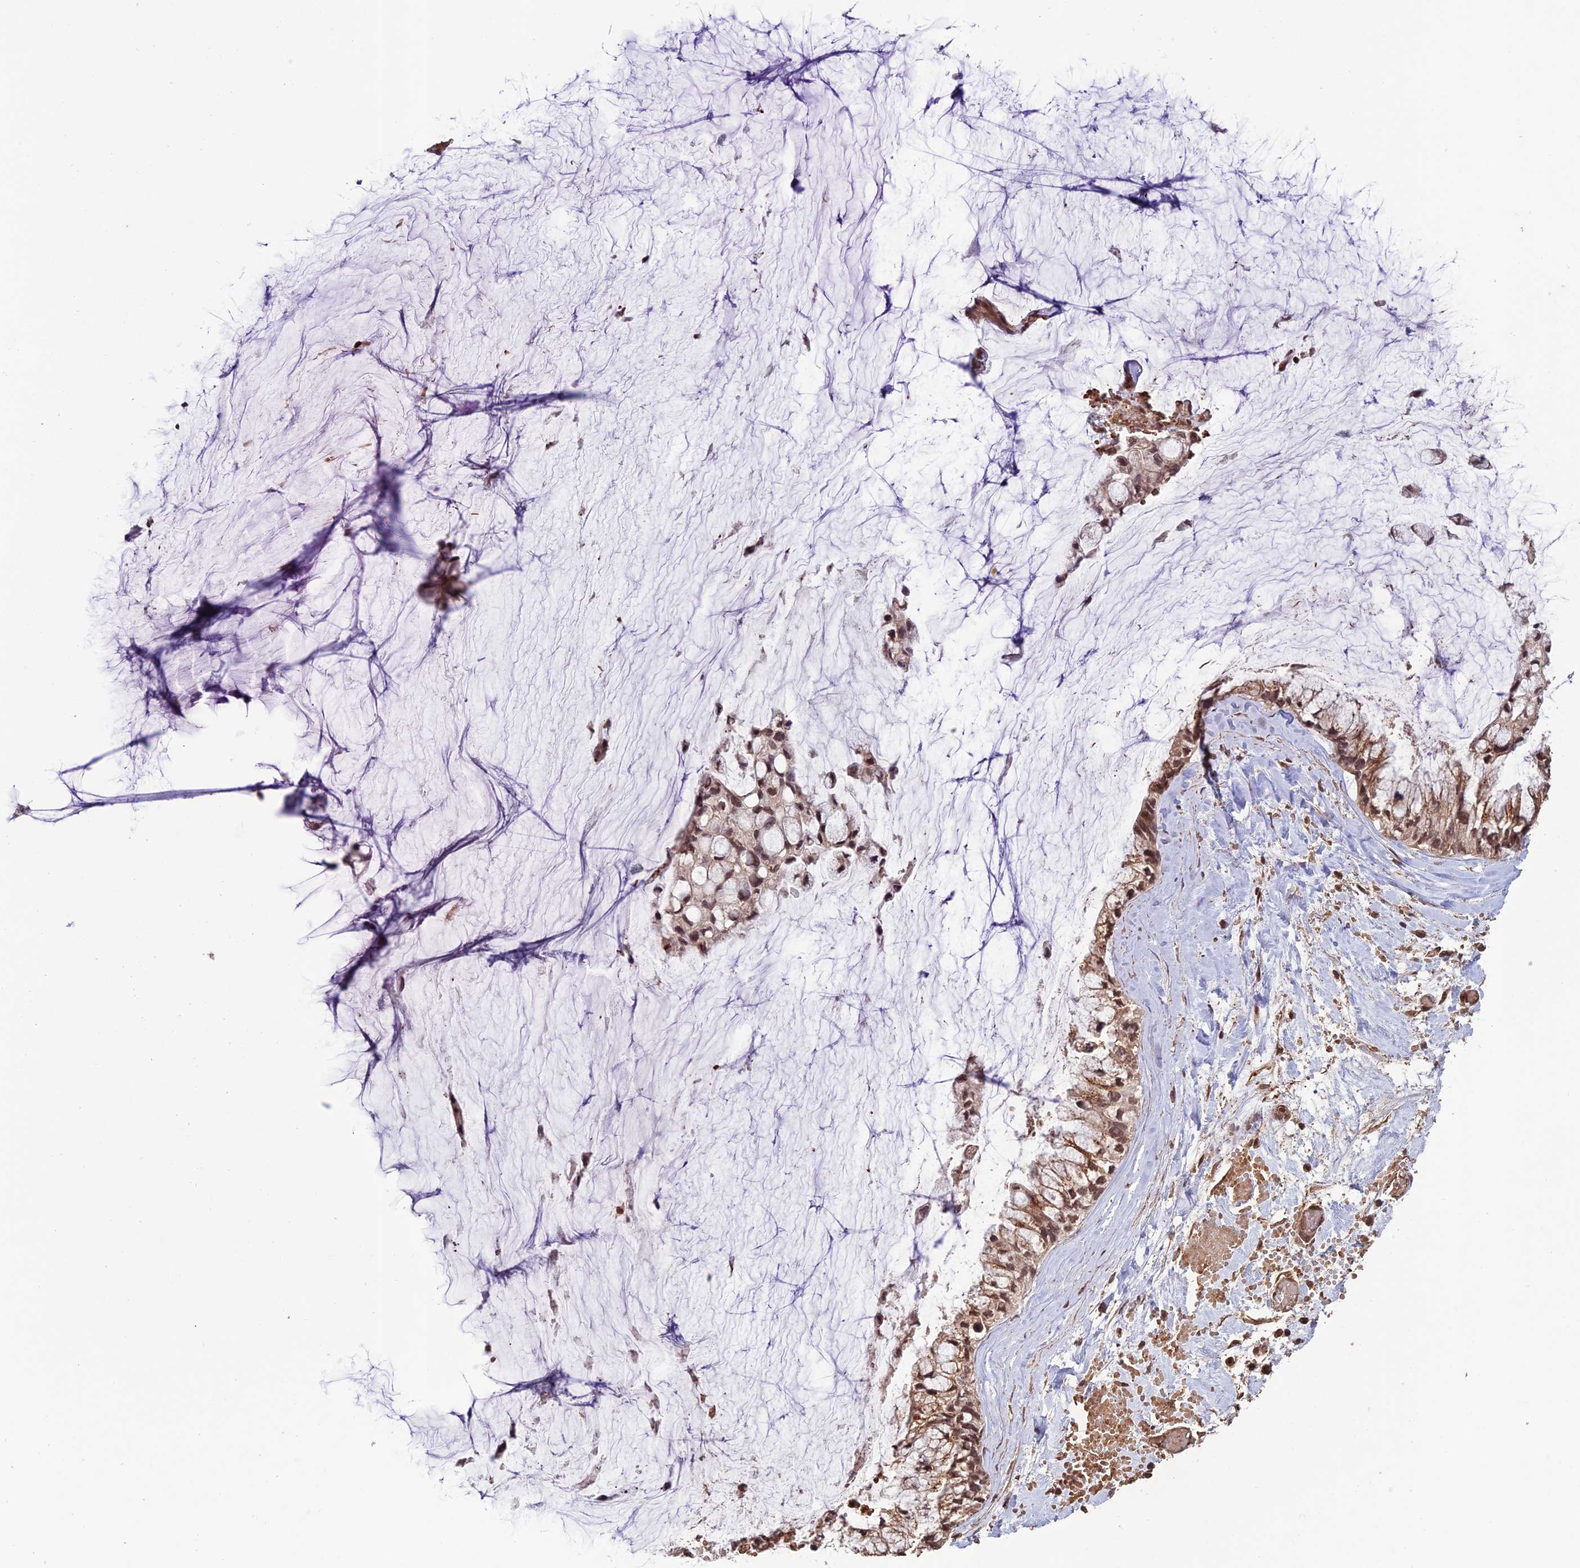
{"staining": {"intensity": "moderate", "quantity": ">75%", "location": "cytoplasmic/membranous,nuclear"}, "tissue": "ovarian cancer", "cell_type": "Tumor cells", "image_type": "cancer", "snomed": [{"axis": "morphology", "description": "Cystadenocarcinoma, mucinous, NOS"}, {"axis": "topography", "description": "Ovary"}], "caption": "A histopathology image showing moderate cytoplasmic/membranous and nuclear positivity in about >75% of tumor cells in ovarian cancer (mucinous cystadenocarcinoma), as visualized by brown immunohistochemical staining.", "gene": "CABIN1", "patient": {"sex": "female", "age": 39}}